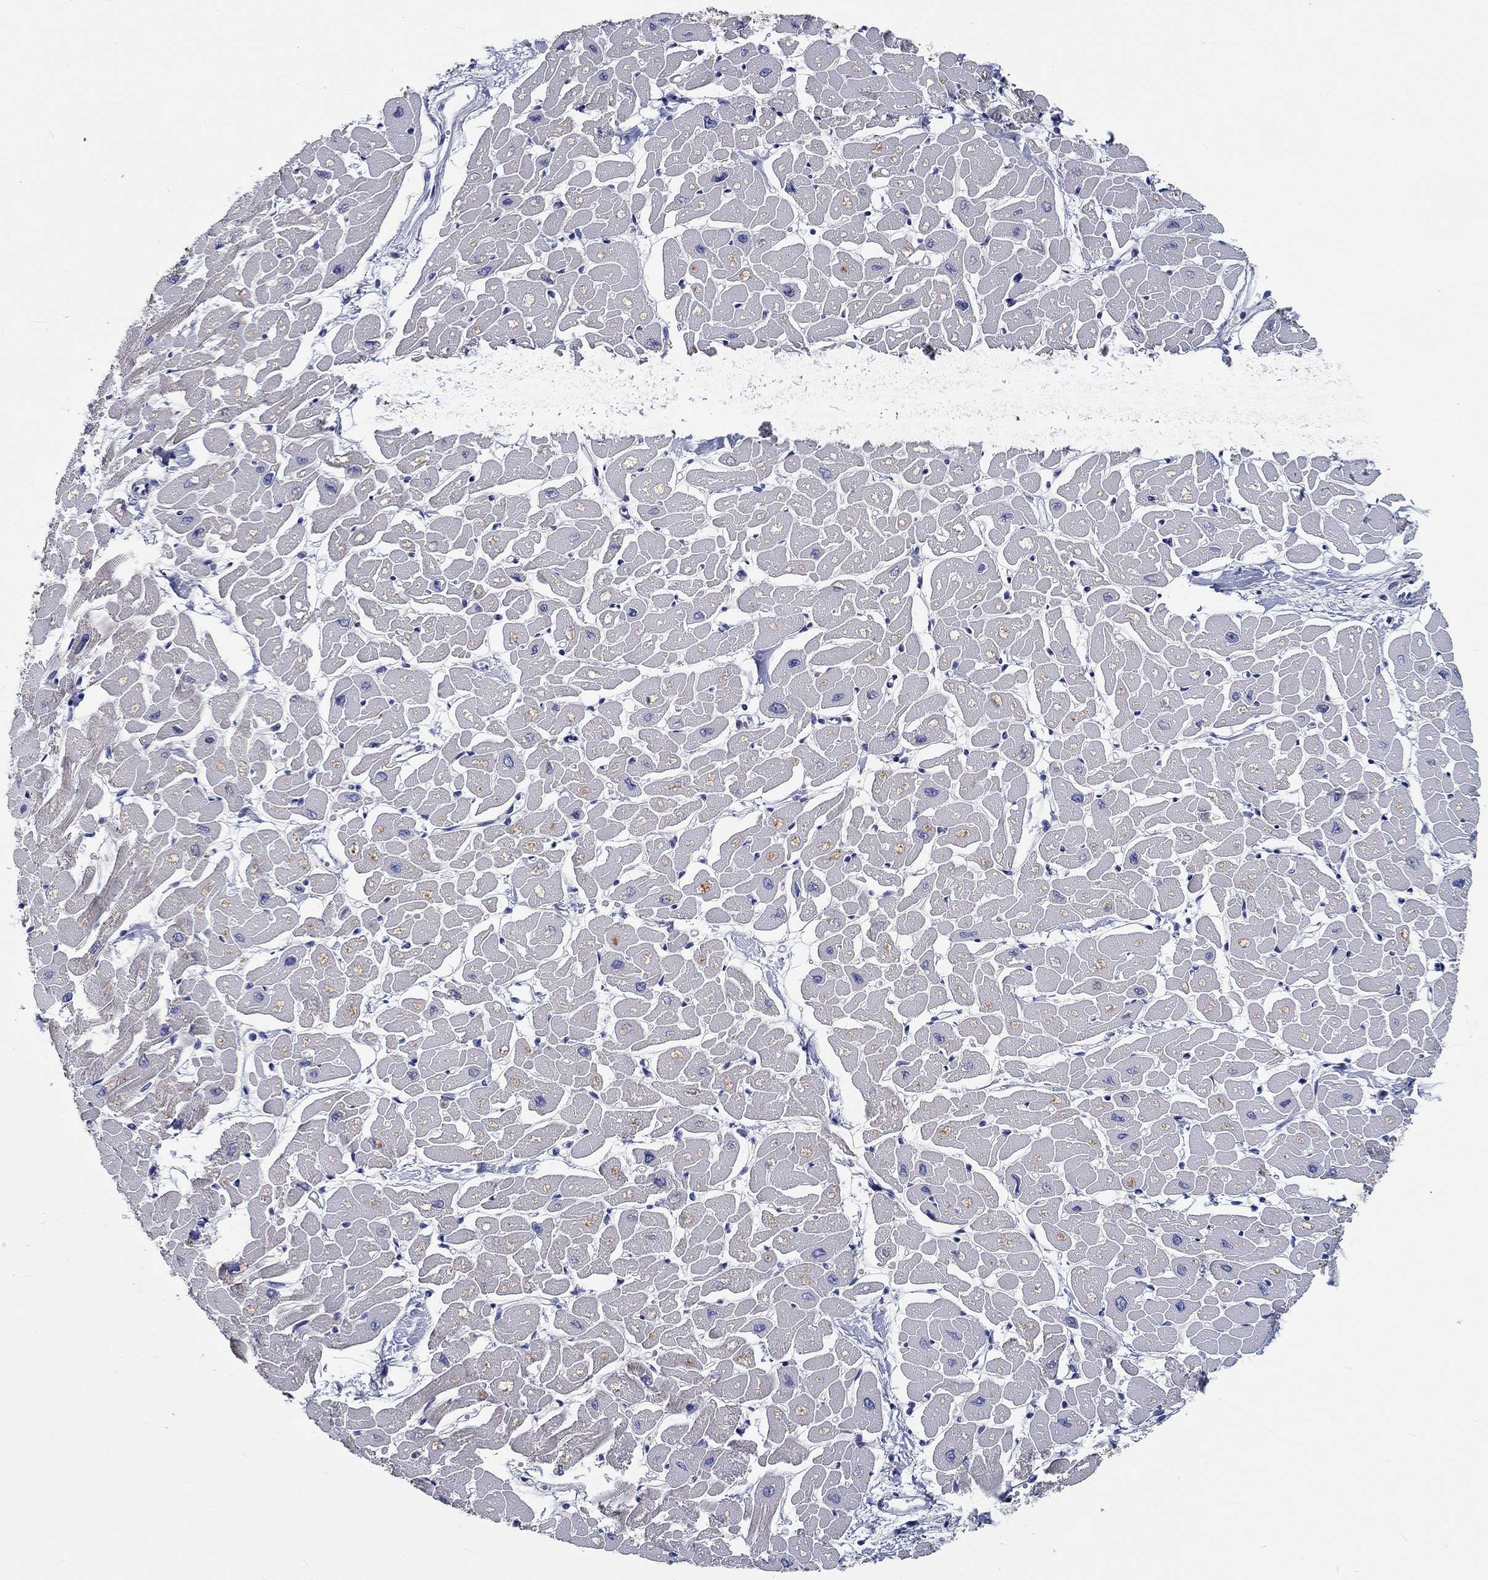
{"staining": {"intensity": "negative", "quantity": "none", "location": "none"}, "tissue": "heart muscle", "cell_type": "Cardiomyocytes", "image_type": "normal", "snomed": [{"axis": "morphology", "description": "Normal tissue, NOS"}, {"axis": "topography", "description": "Heart"}], "caption": "Heart muscle stained for a protein using immunohistochemistry (IHC) exhibits no positivity cardiomyocytes.", "gene": "MYBPC1", "patient": {"sex": "male", "age": 57}}